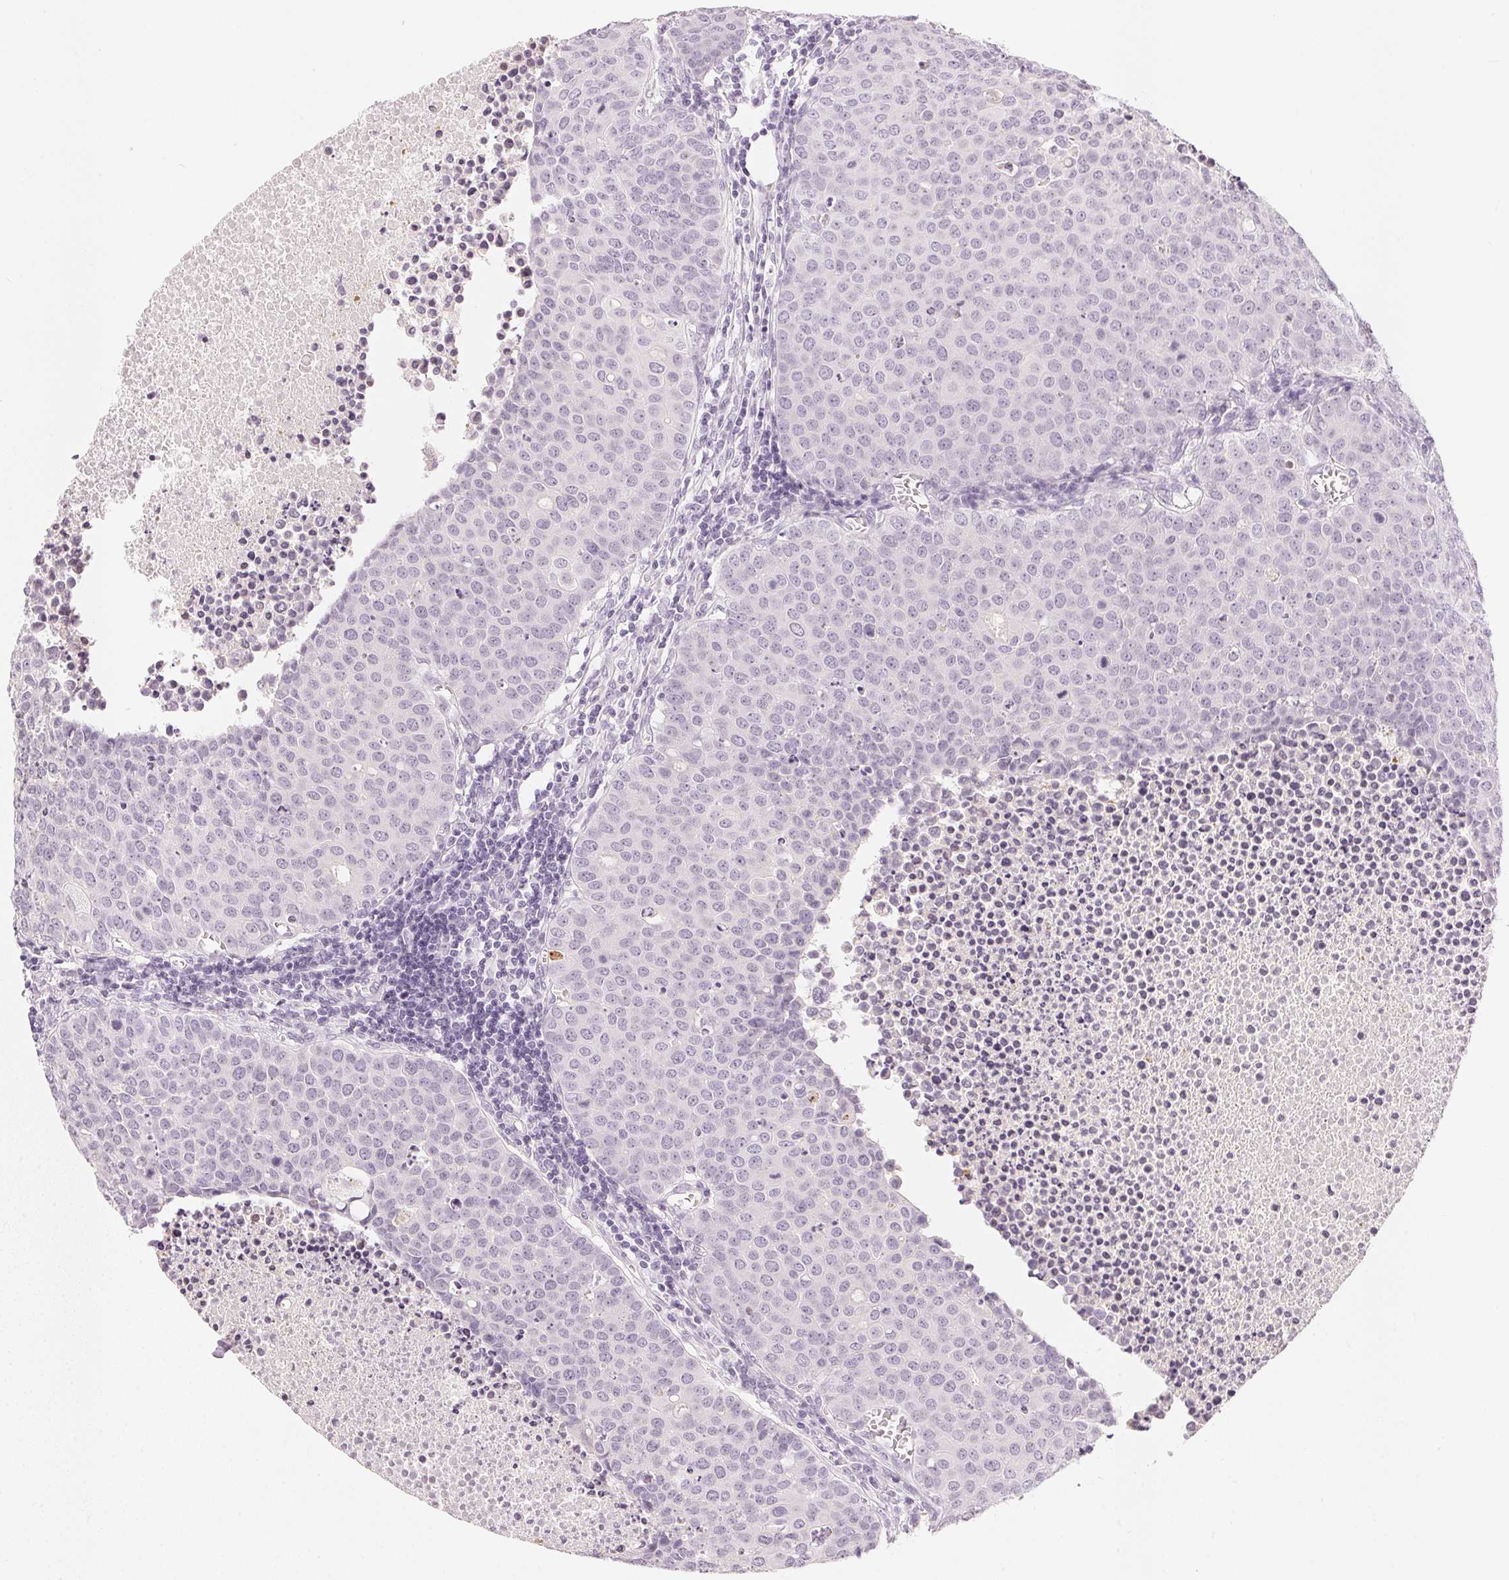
{"staining": {"intensity": "negative", "quantity": "none", "location": "none"}, "tissue": "carcinoid", "cell_type": "Tumor cells", "image_type": "cancer", "snomed": [{"axis": "morphology", "description": "Carcinoid, malignant, NOS"}, {"axis": "topography", "description": "Colon"}], "caption": "Carcinoid stained for a protein using immunohistochemistry displays no staining tumor cells.", "gene": "CHST4", "patient": {"sex": "male", "age": 81}}